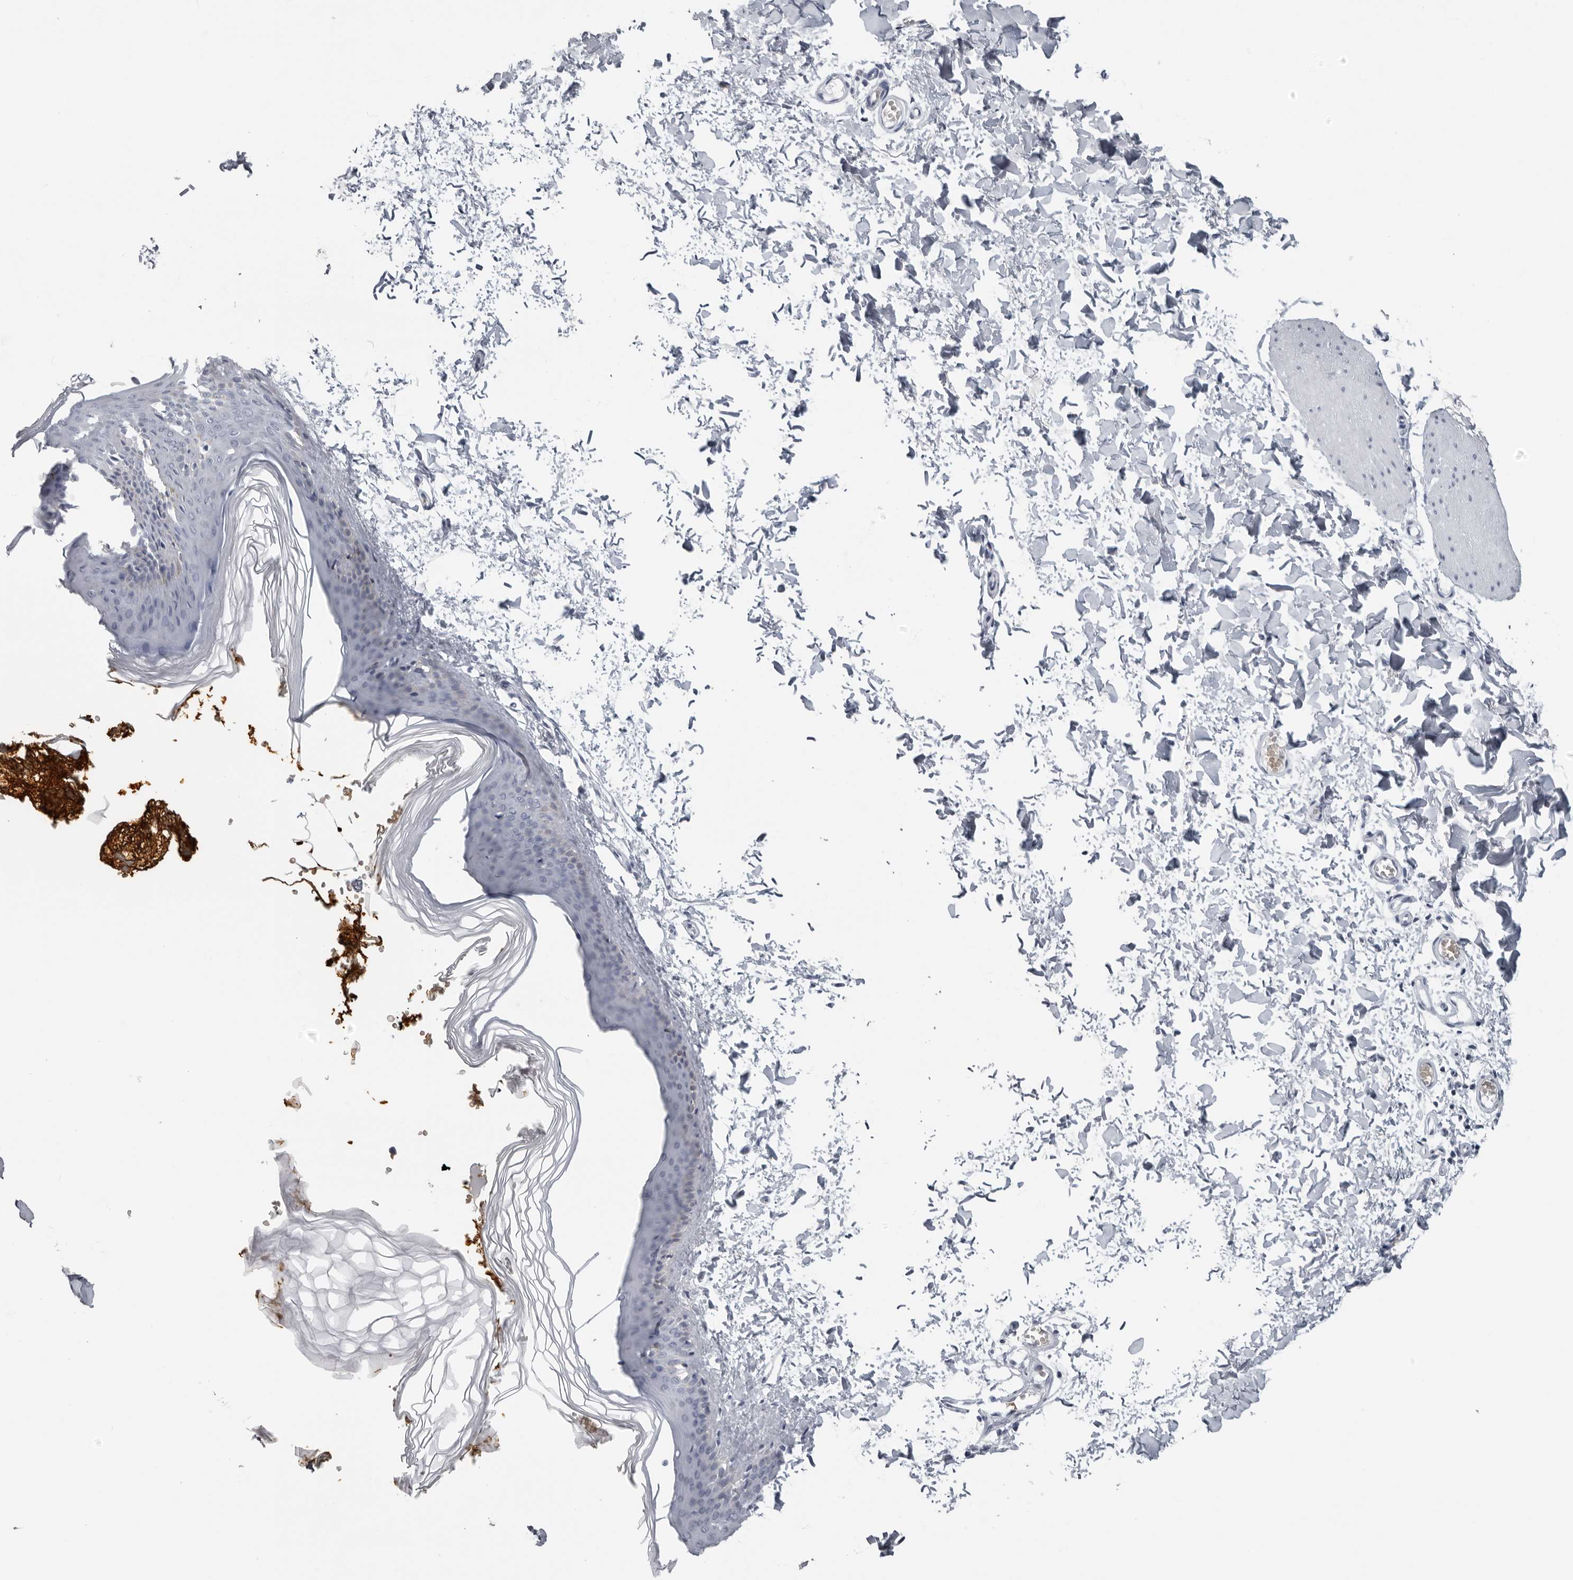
{"staining": {"intensity": "negative", "quantity": "none", "location": "none"}, "tissue": "skin", "cell_type": "Fibroblasts", "image_type": "normal", "snomed": [{"axis": "morphology", "description": "Normal tissue, NOS"}, {"axis": "topography", "description": "Skin"}], "caption": "IHC photomicrograph of normal human skin stained for a protein (brown), which reveals no positivity in fibroblasts.", "gene": "EPB41", "patient": {"sex": "female", "age": 27}}